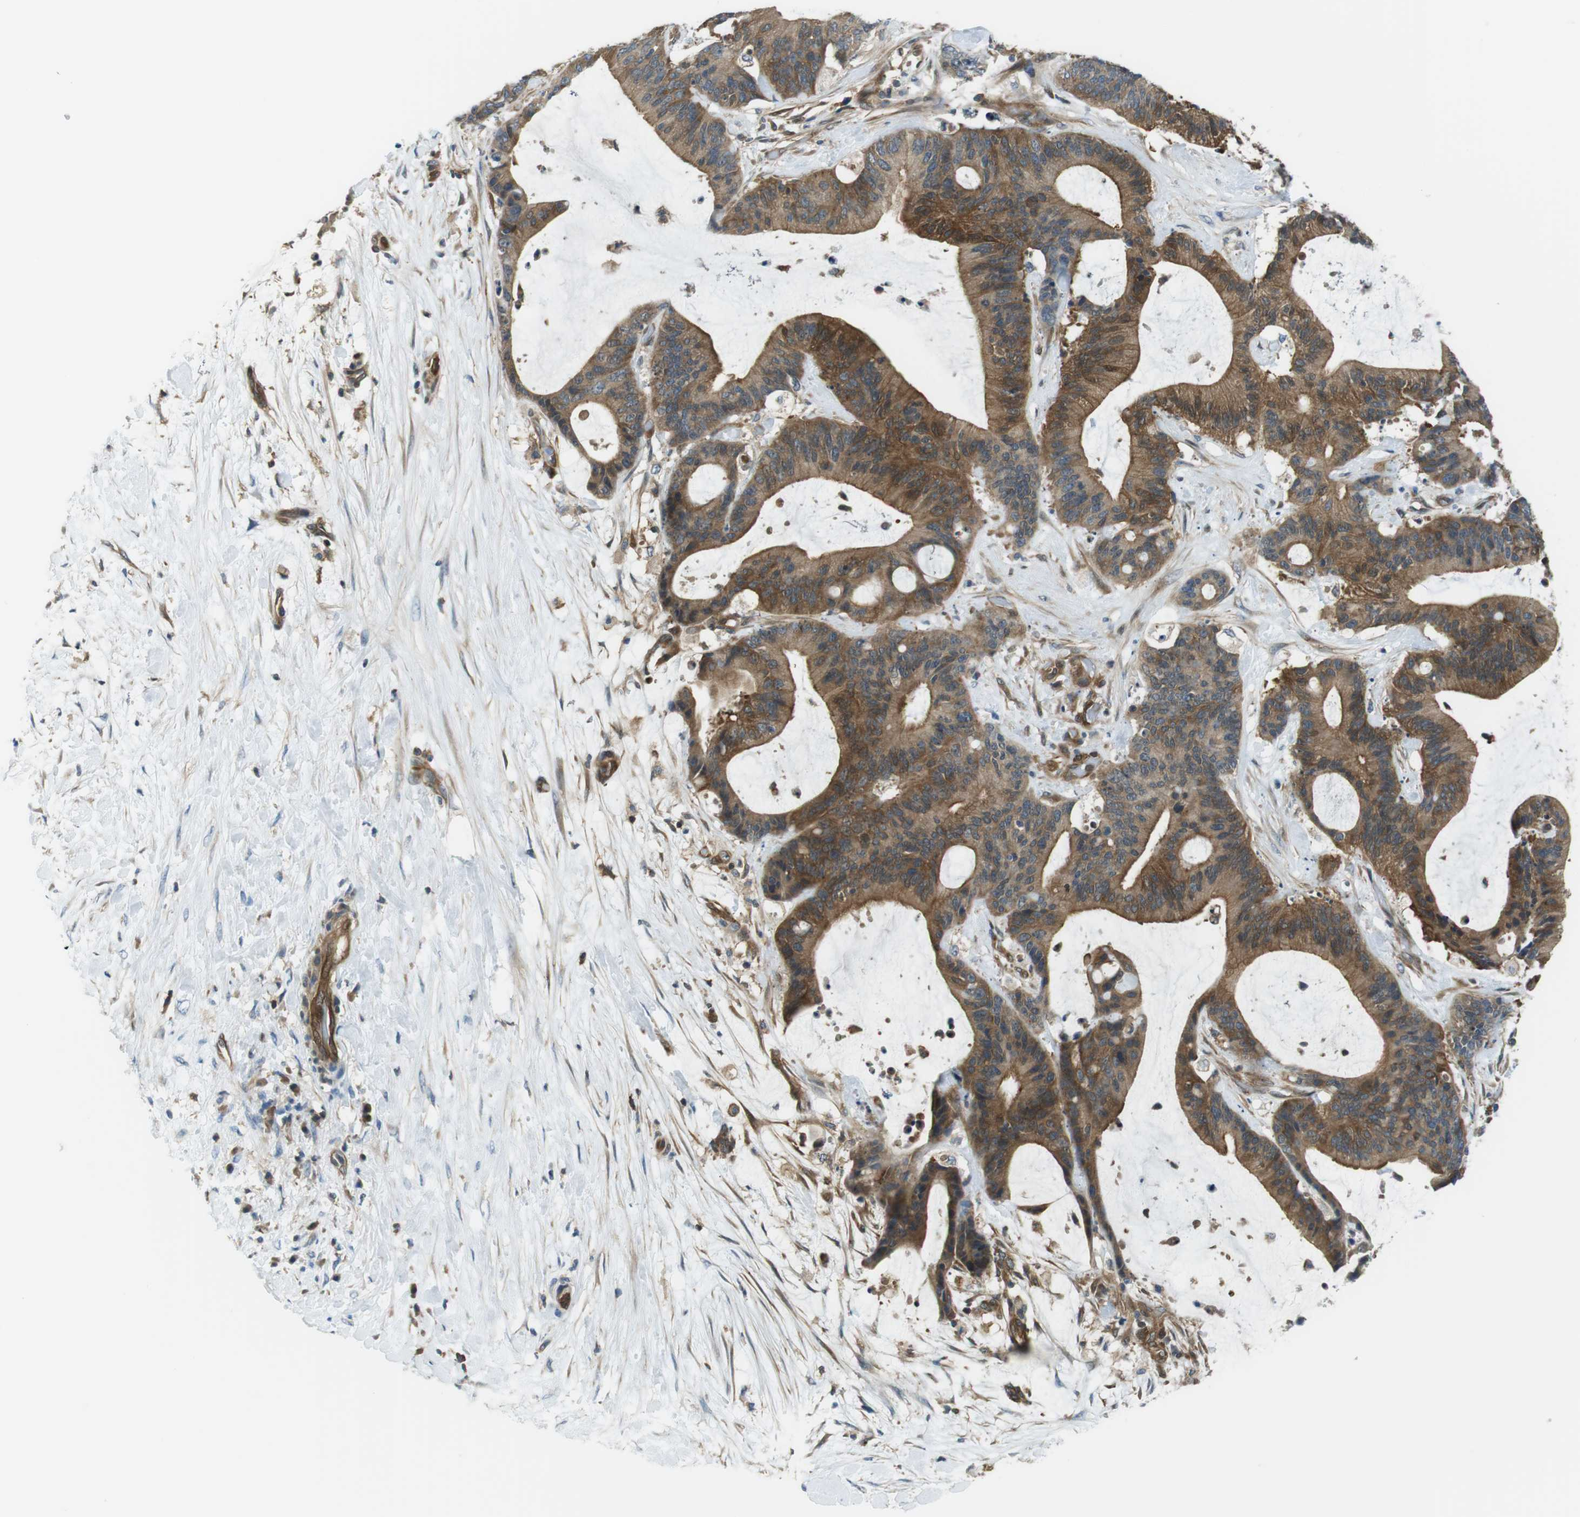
{"staining": {"intensity": "moderate", "quantity": ">75%", "location": "cytoplasmic/membranous"}, "tissue": "liver cancer", "cell_type": "Tumor cells", "image_type": "cancer", "snomed": [{"axis": "morphology", "description": "Cholangiocarcinoma"}, {"axis": "topography", "description": "Liver"}], "caption": "Cholangiocarcinoma (liver) tissue exhibits moderate cytoplasmic/membranous expression in about >75% of tumor cells, visualized by immunohistochemistry.", "gene": "TES", "patient": {"sex": "female", "age": 73}}